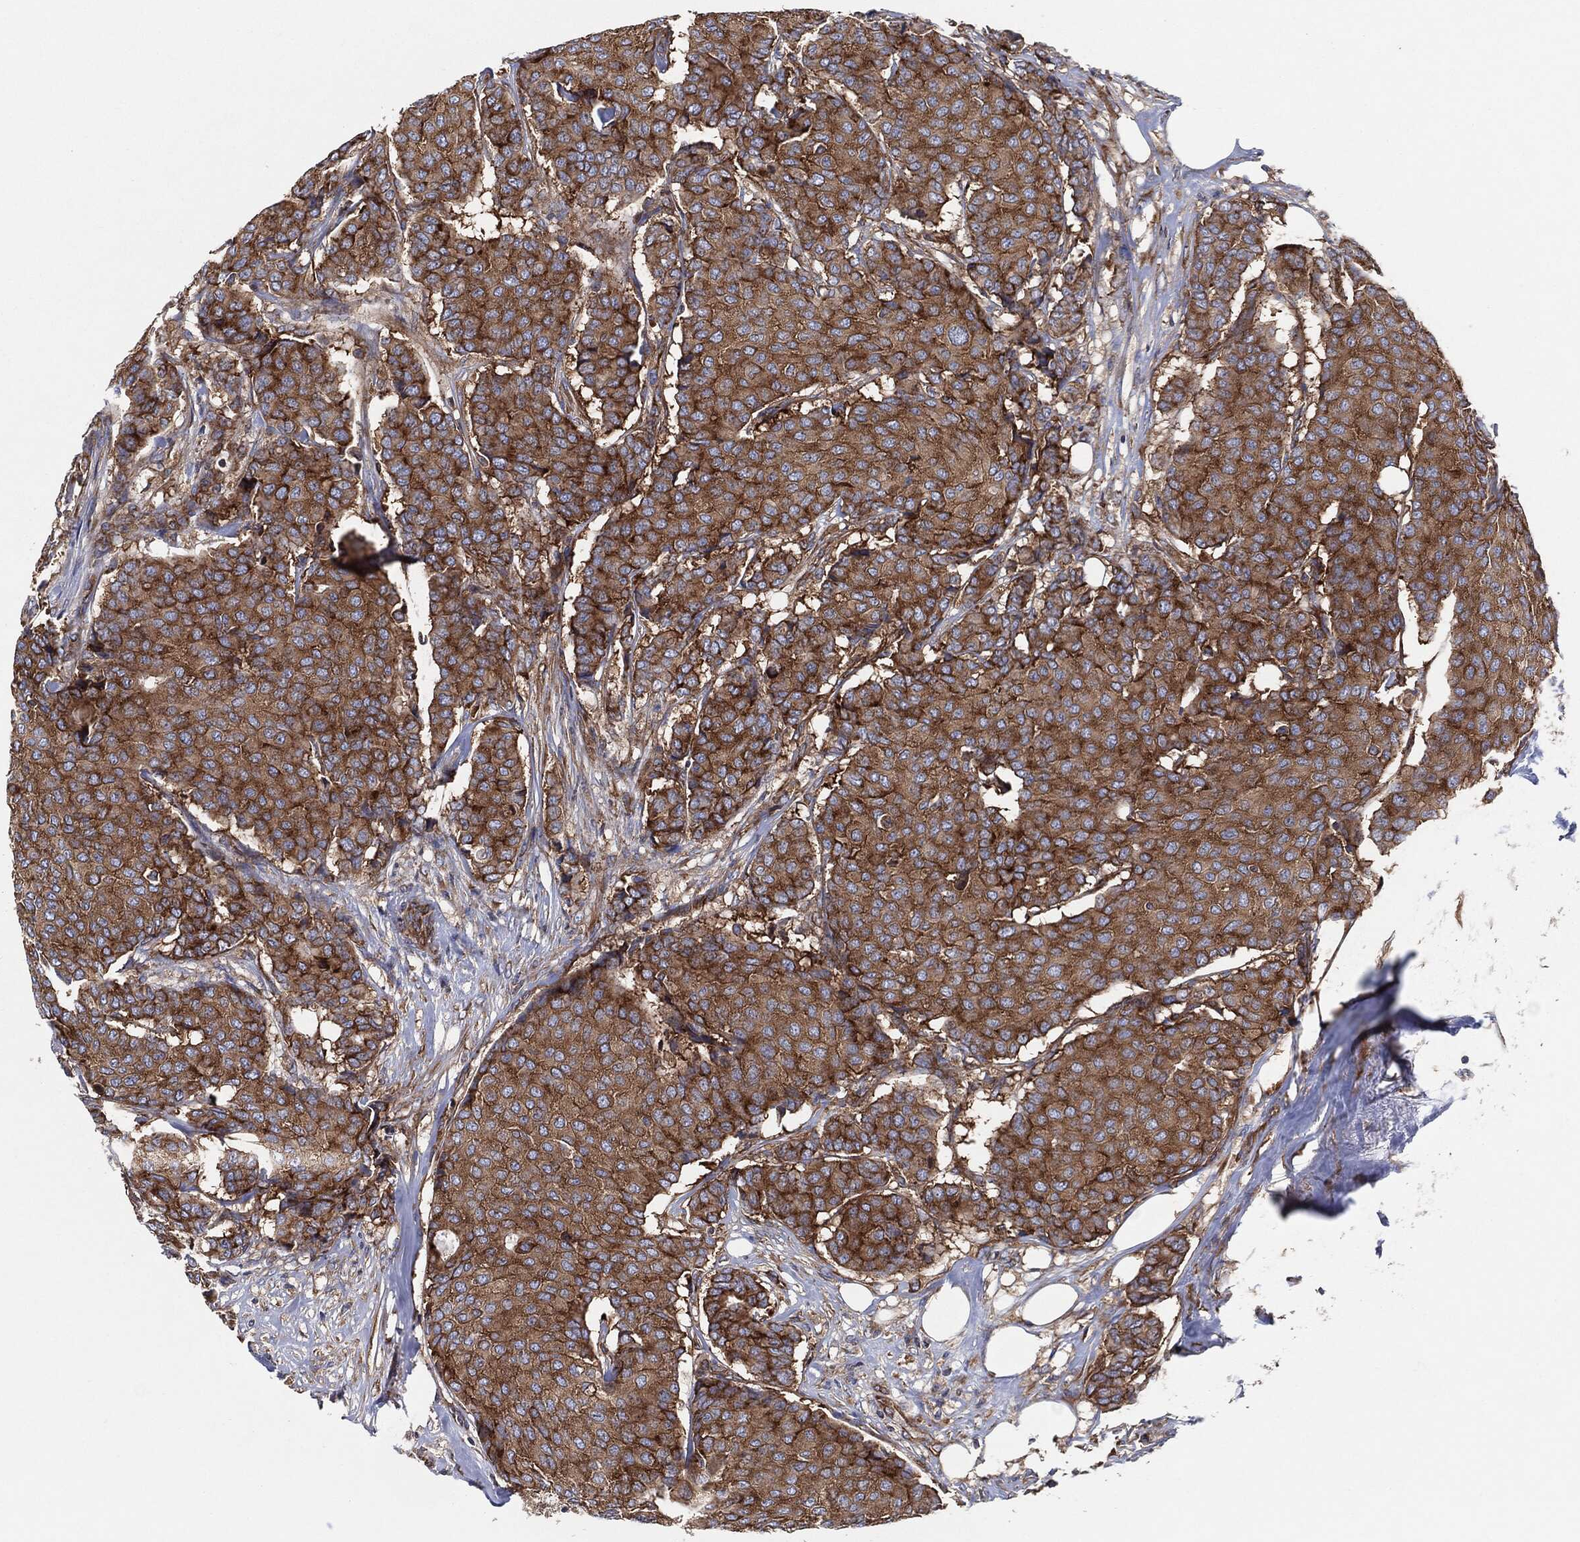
{"staining": {"intensity": "strong", "quantity": ">75%", "location": "cytoplasmic/membranous"}, "tissue": "breast cancer", "cell_type": "Tumor cells", "image_type": "cancer", "snomed": [{"axis": "morphology", "description": "Duct carcinoma"}, {"axis": "topography", "description": "Breast"}], "caption": "Protein staining shows strong cytoplasmic/membranous positivity in about >75% of tumor cells in breast invasive ductal carcinoma.", "gene": "EIF2S2", "patient": {"sex": "female", "age": 75}}